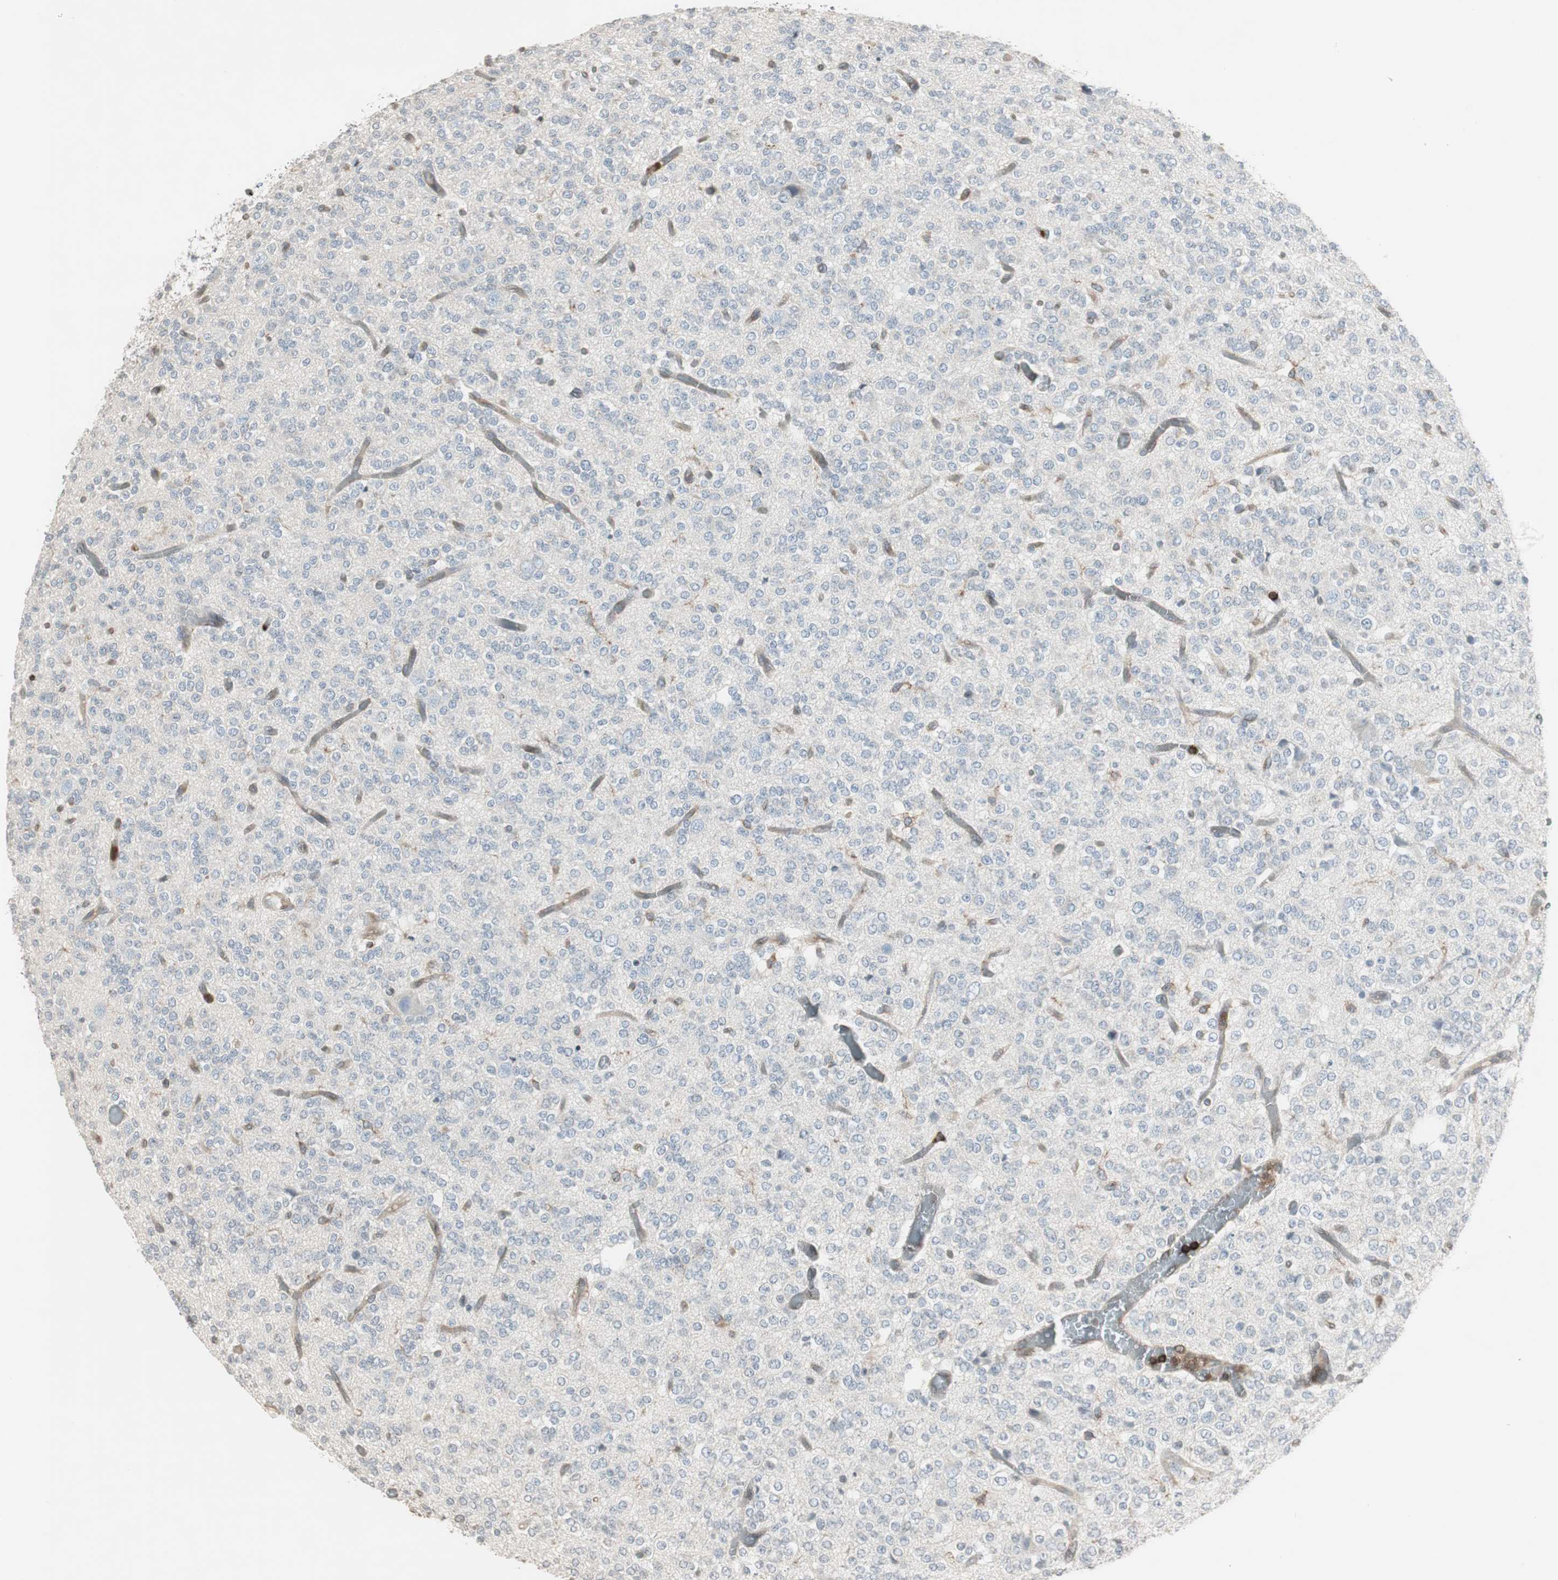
{"staining": {"intensity": "negative", "quantity": "none", "location": "none"}, "tissue": "glioma", "cell_type": "Tumor cells", "image_type": "cancer", "snomed": [{"axis": "morphology", "description": "Glioma, malignant, Low grade"}, {"axis": "topography", "description": "Brain"}], "caption": "DAB (3,3'-diaminobenzidine) immunohistochemical staining of glioma shows no significant expression in tumor cells. The staining was performed using DAB to visualize the protein expression in brown, while the nuclei were stained in blue with hematoxylin (Magnification: 20x).", "gene": "ARHGEF1", "patient": {"sex": "male", "age": 38}}